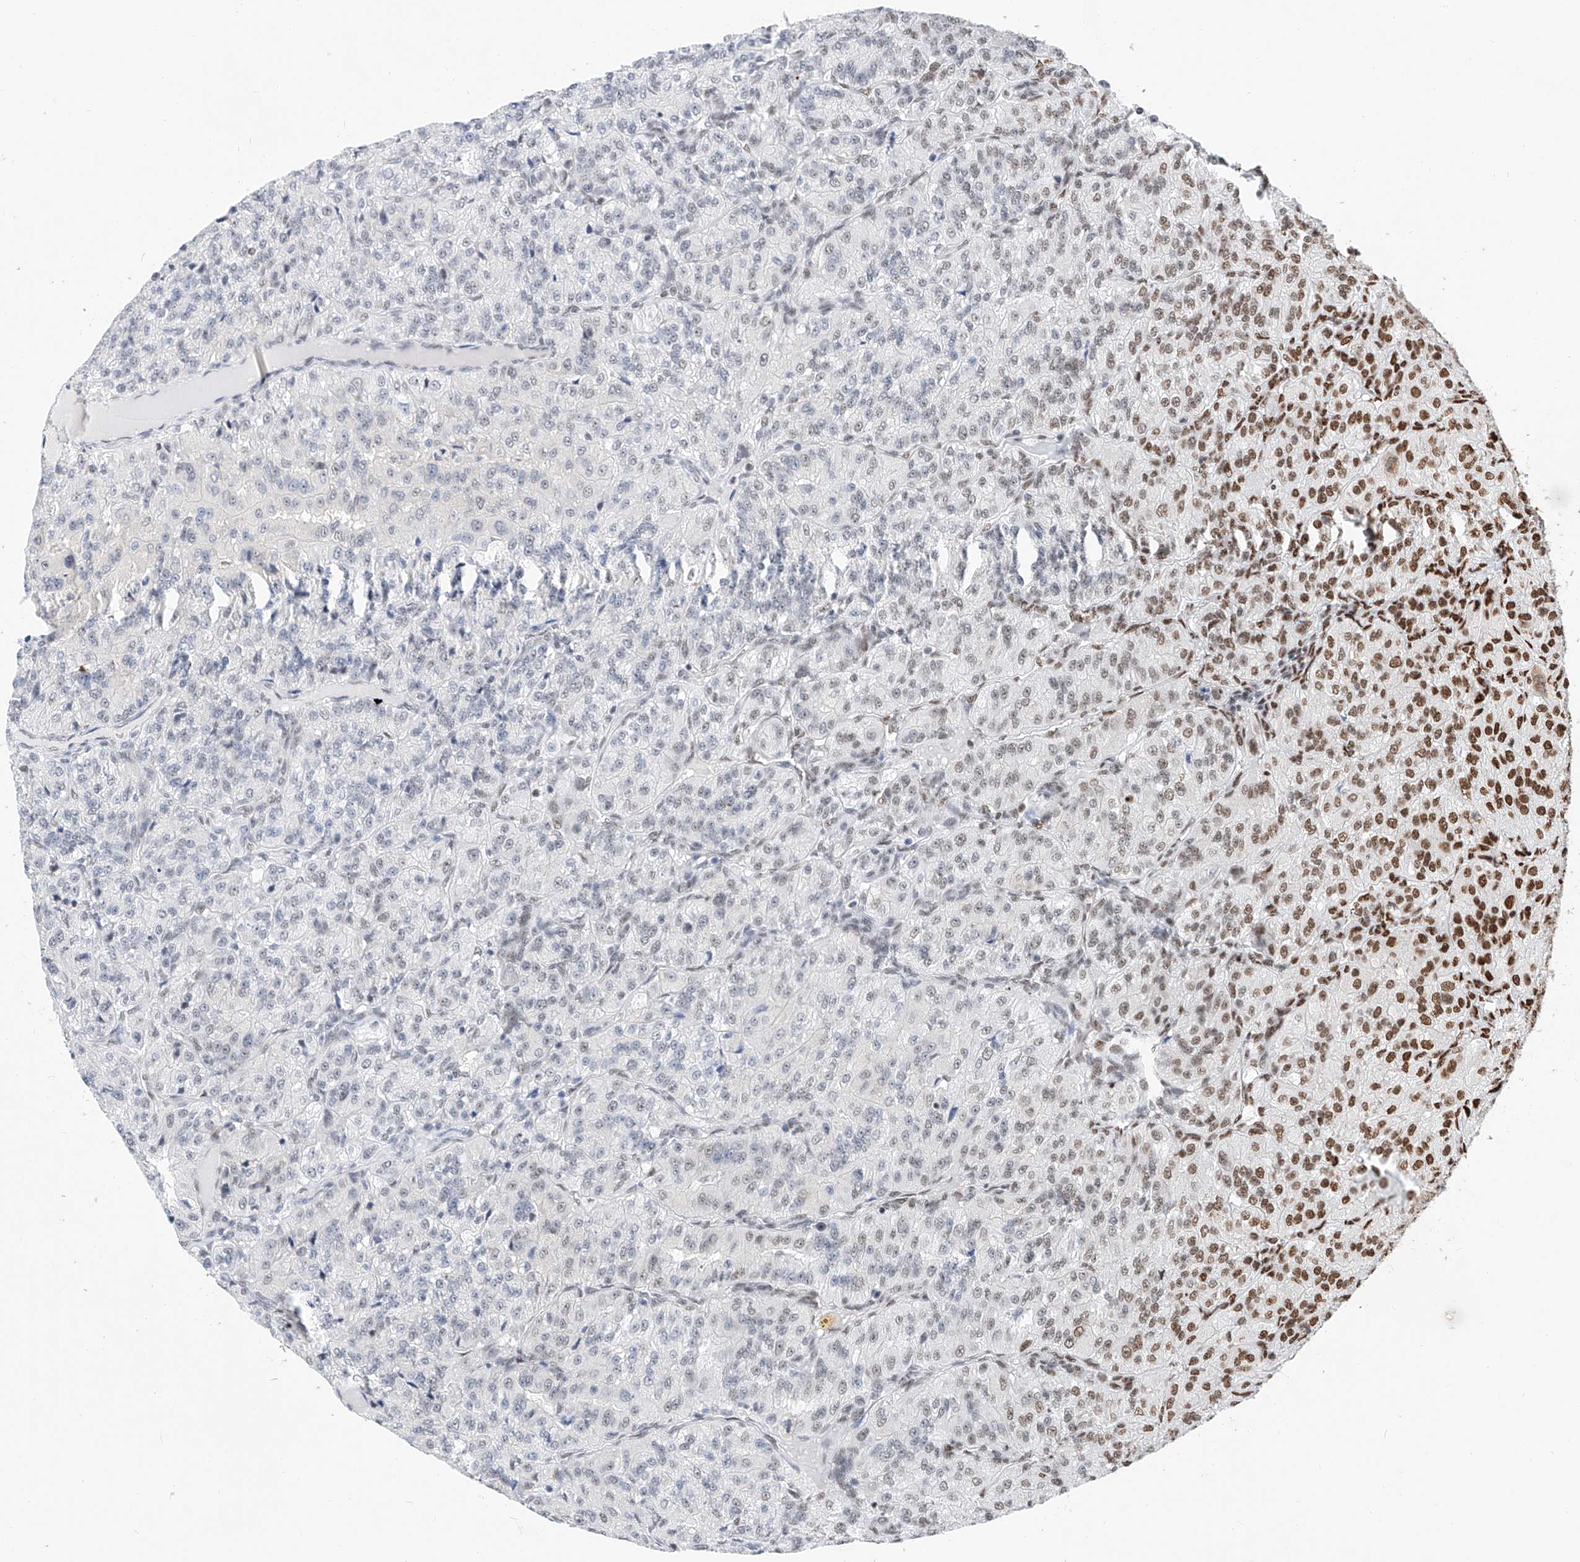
{"staining": {"intensity": "moderate", "quantity": "<25%", "location": "nuclear"}, "tissue": "renal cancer", "cell_type": "Tumor cells", "image_type": "cancer", "snomed": [{"axis": "morphology", "description": "Adenocarcinoma, NOS"}, {"axis": "topography", "description": "Kidney"}], "caption": "Renal cancer (adenocarcinoma) stained with IHC displays moderate nuclear positivity in about <25% of tumor cells.", "gene": "SRSF6", "patient": {"sex": "female", "age": 63}}